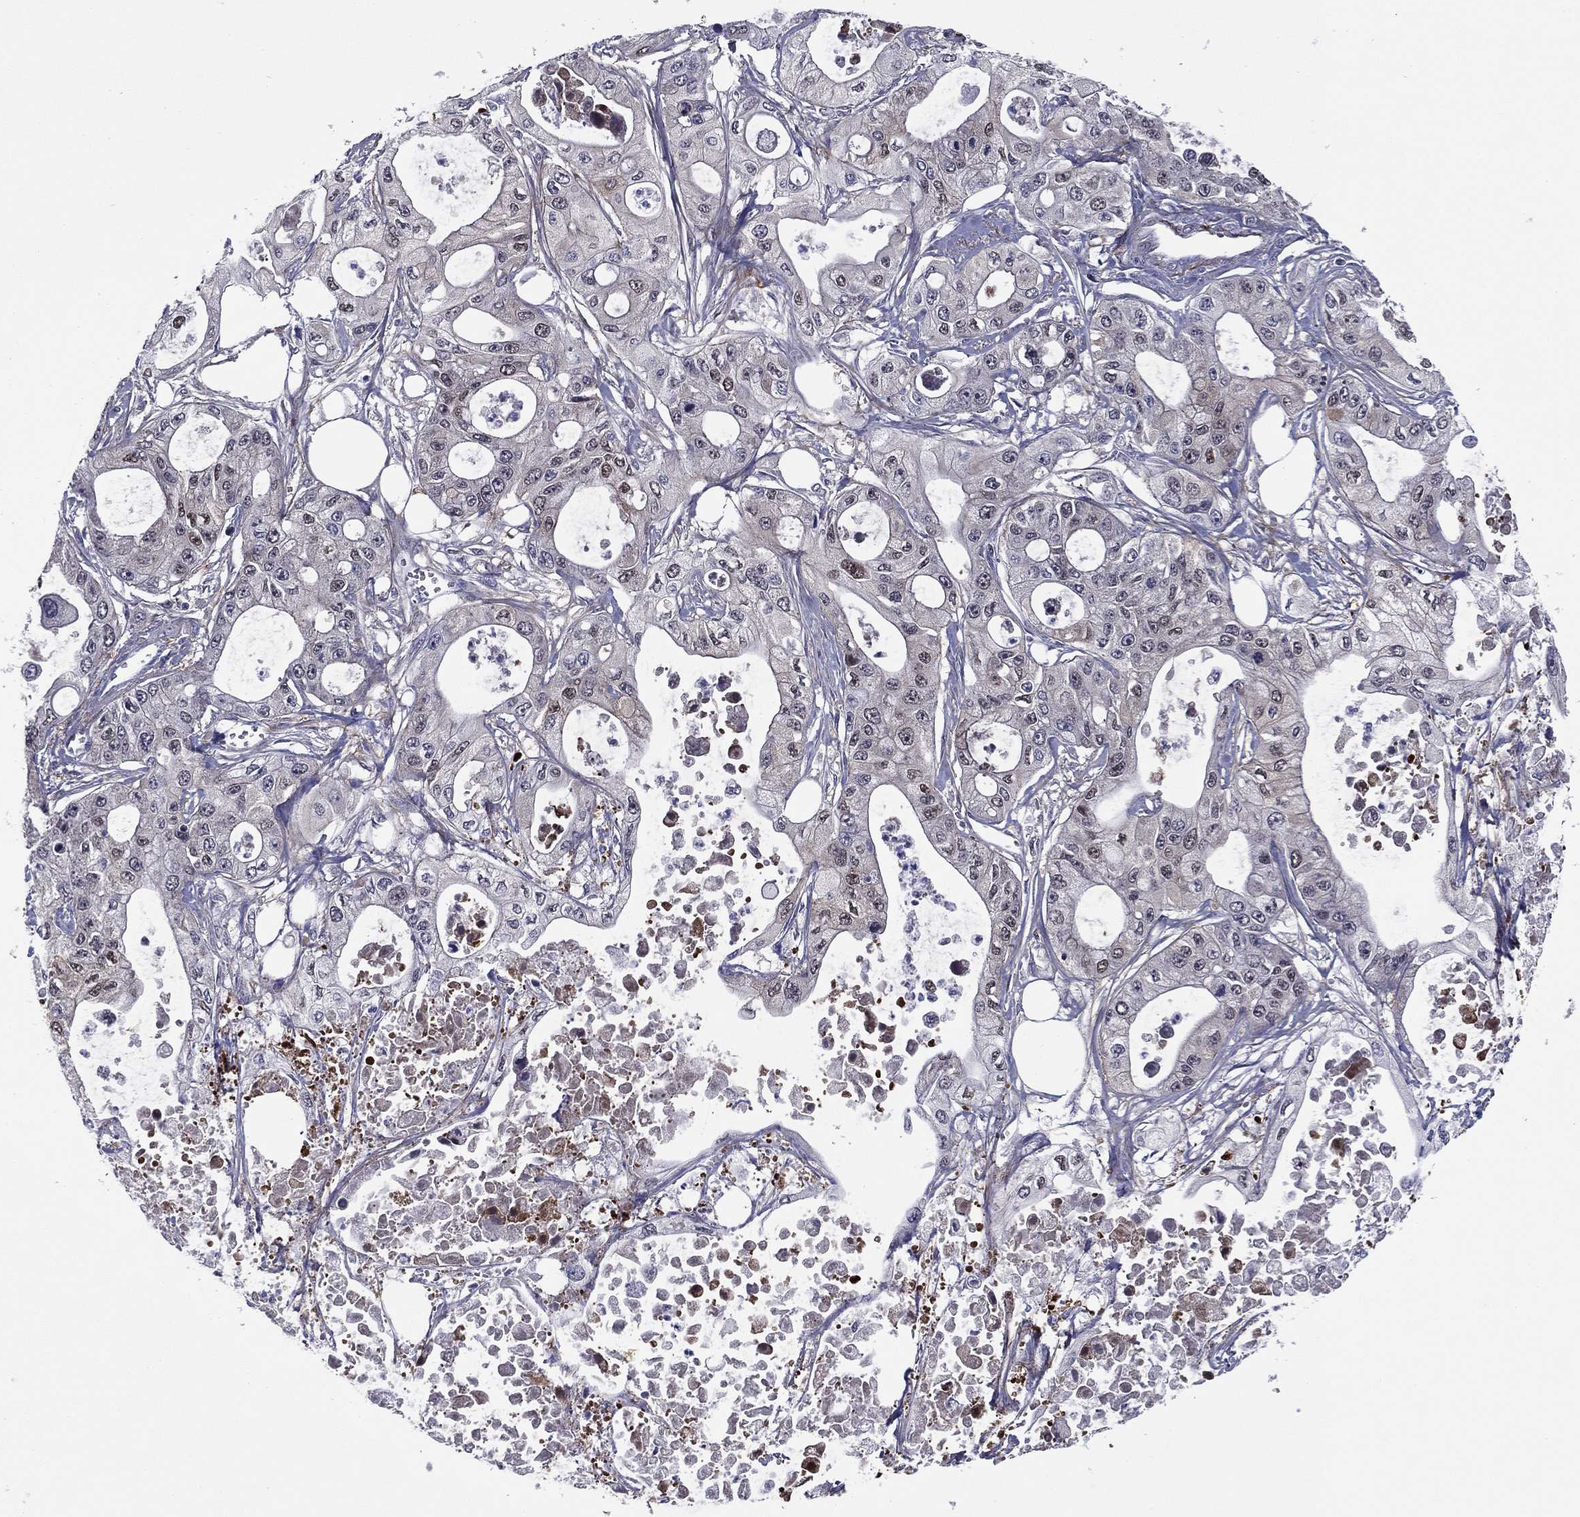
{"staining": {"intensity": "weak", "quantity": "<25%", "location": "nuclear"}, "tissue": "pancreatic cancer", "cell_type": "Tumor cells", "image_type": "cancer", "snomed": [{"axis": "morphology", "description": "Adenocarcinoma, NOS"}, {"axis": "topography", "description": "Pancreas"}], "caption": "DAB immunohistochemical staining of human pancreatic adenocarcinoma exhibits no significant positivity in tumor cells.", "gene": "REXO5", "patient": {"sex": "male", "age": 70}}